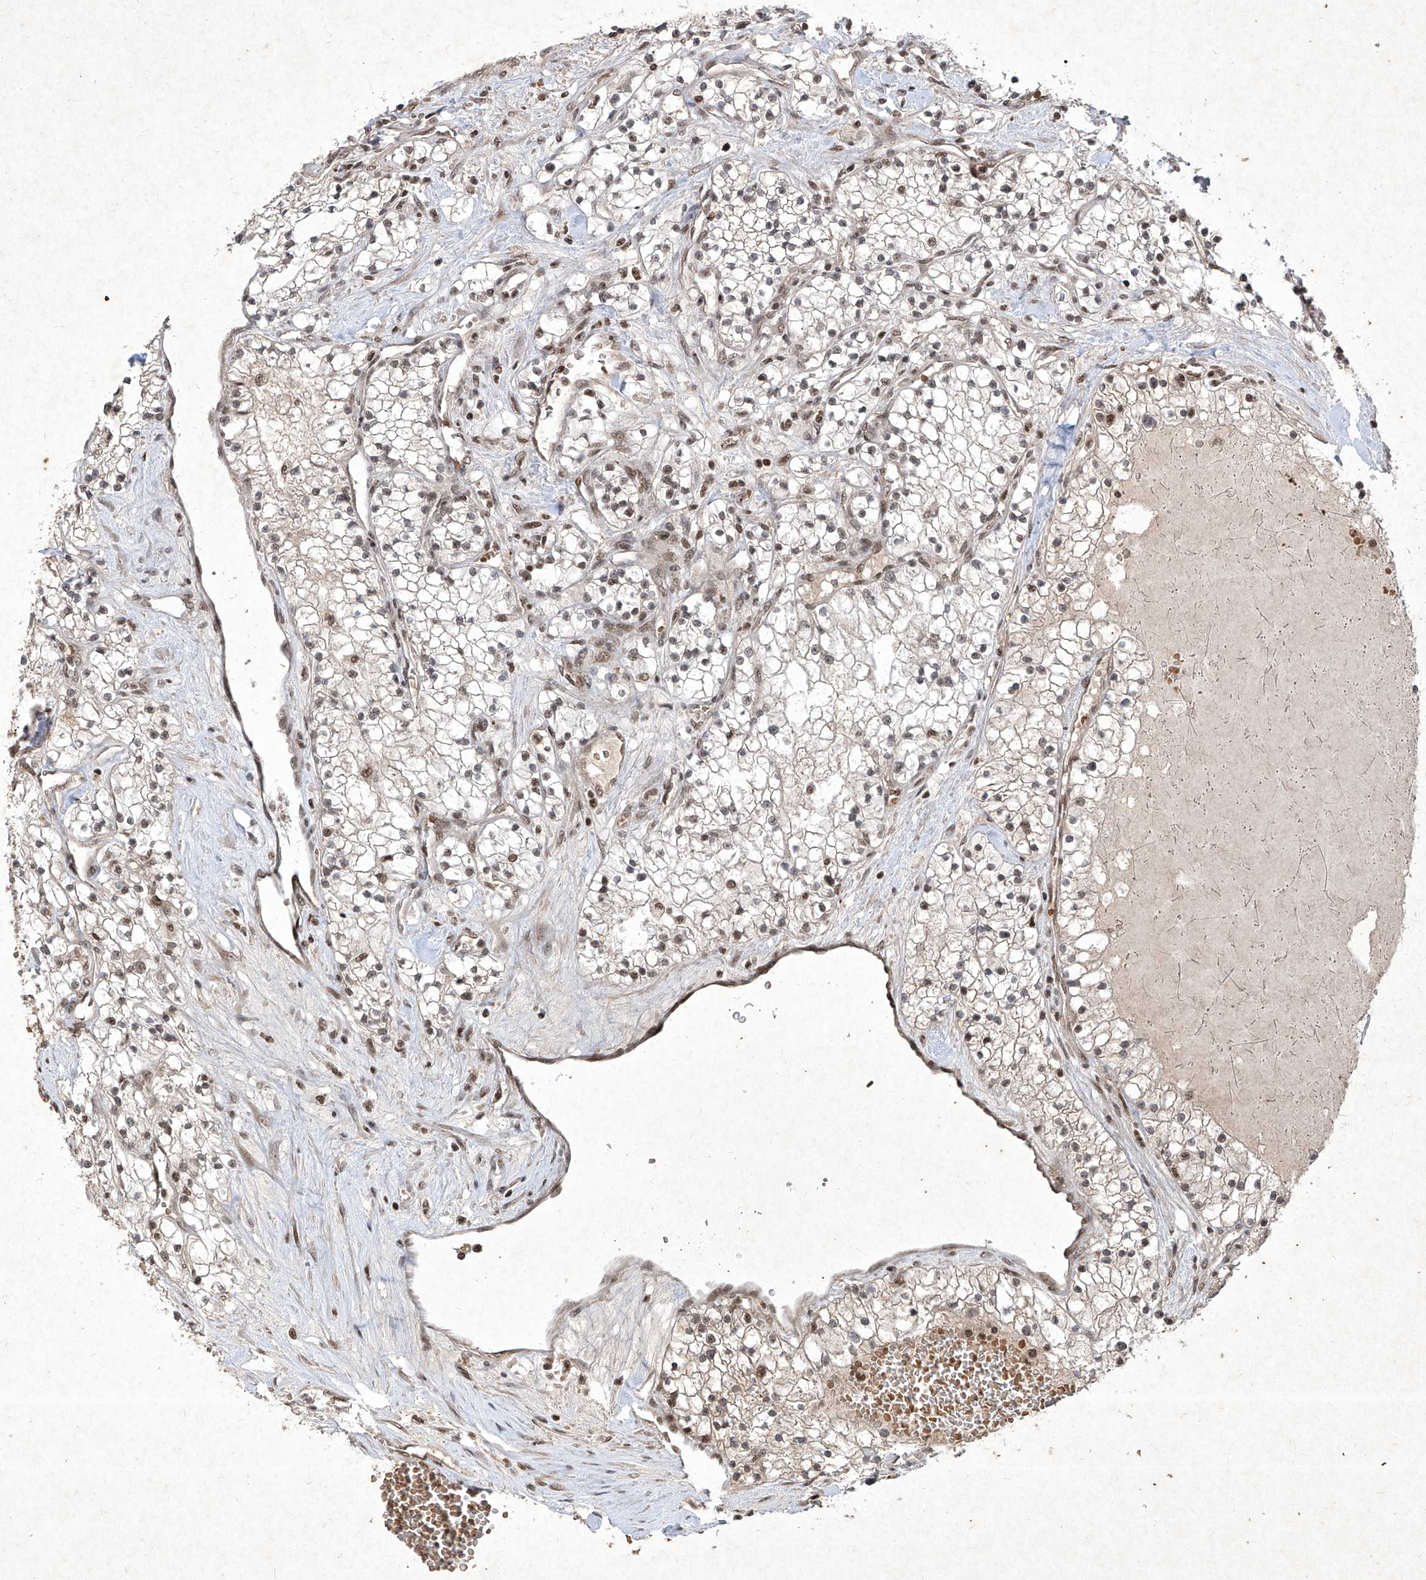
{"staining": {"intensity": "weak", "quantity": "25%-75%", "location": "nuclear"}, "tissue": "renal cancer", "cell_type": "Tumor cells", "image_type": "cancer", "snomed": [{"axis": "morphology", "description": "Normal tissue, NOS"}, {"axis": "morphology", "description": "Adenocarcinoma, NOS"}, {"axis": "topography", "description": "Kidney"}], "caption": "An immunohistochemistry image of tumor tissue is shown. Protein staining in brown labels weak nuclear positivity in renal cancer within tumor cells. Nuclei are stained in blue.", "gene": "IRF2", "patient": {"sex": "male", "age": 68}}